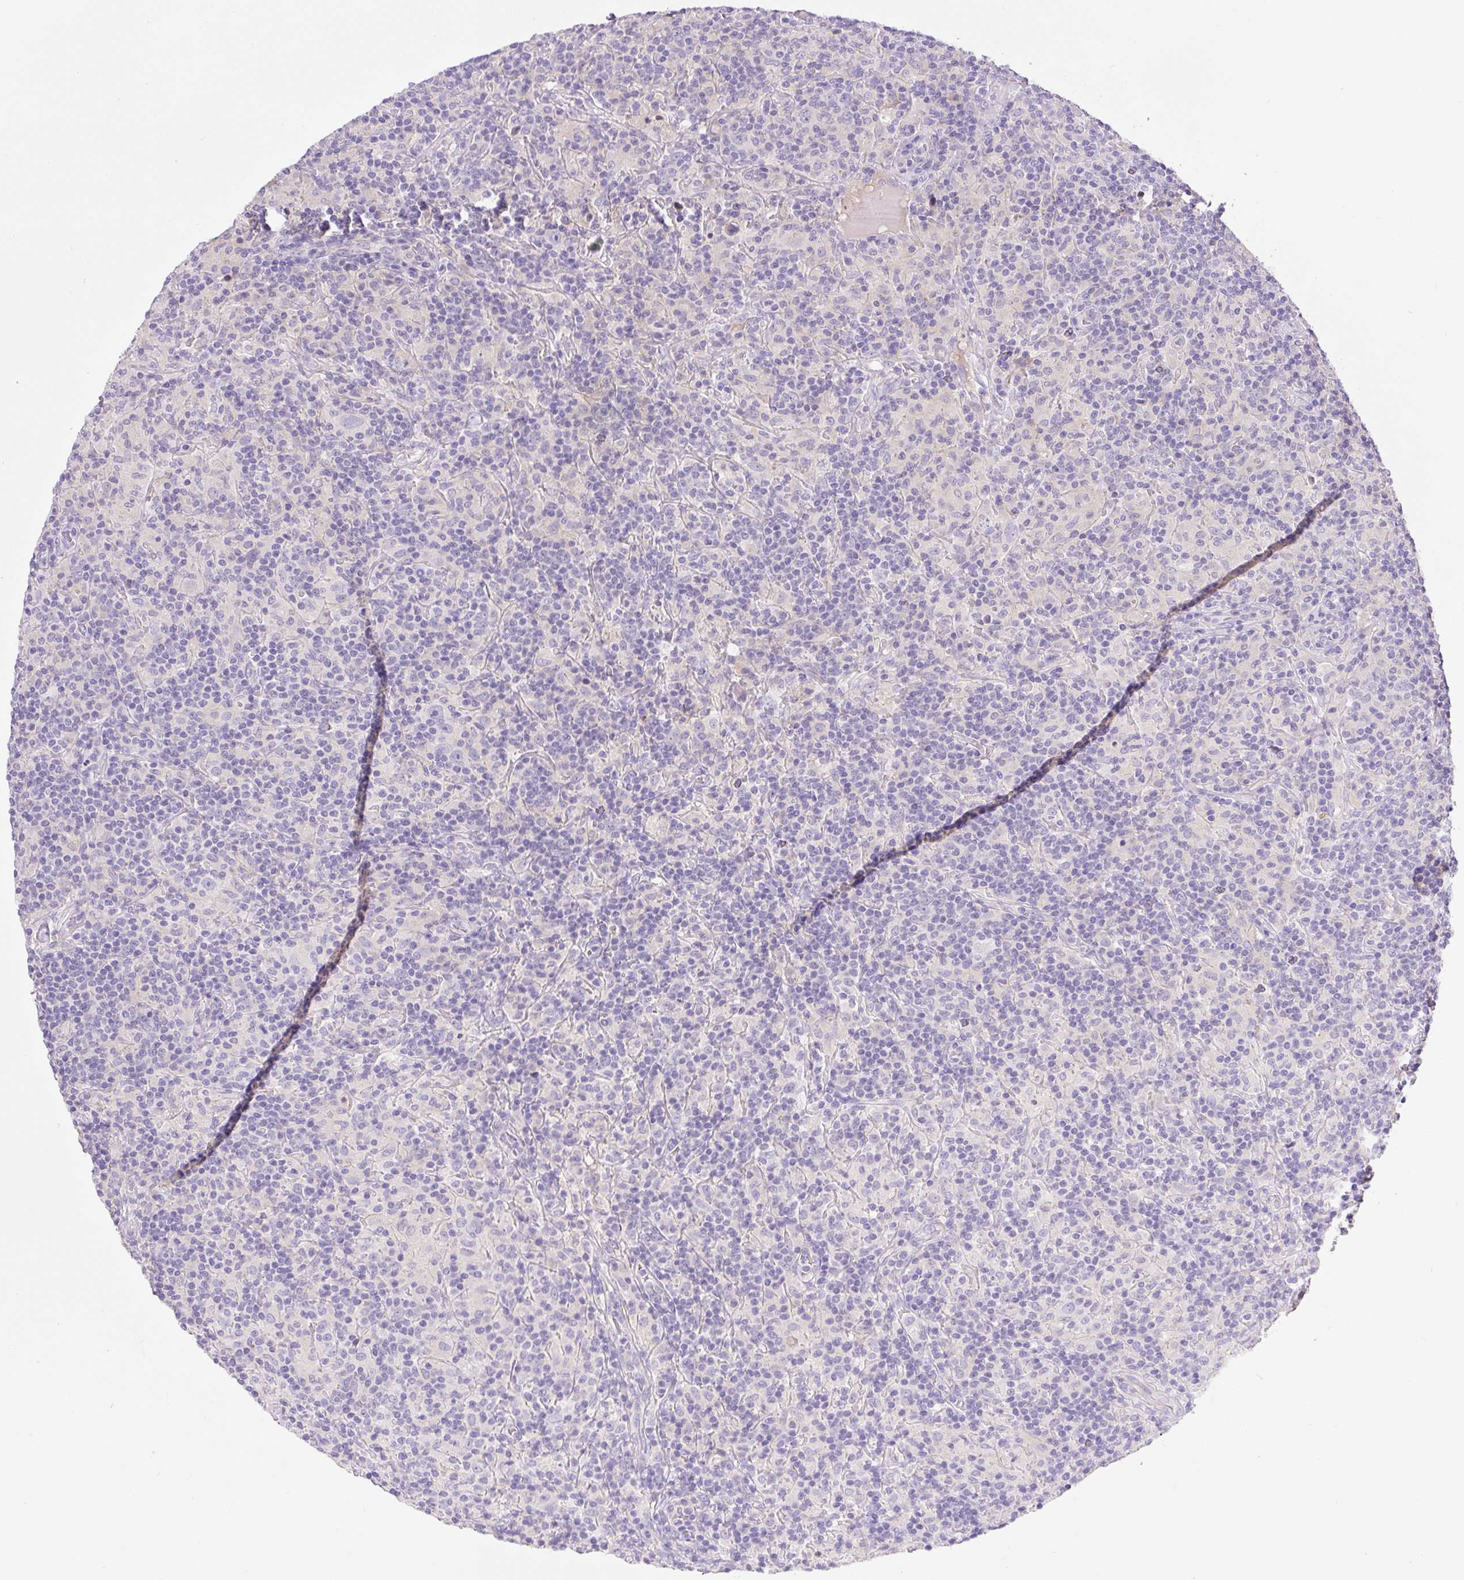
{"staining": {"intensity": "negative", "quantity": "none", "location": "none"}, "tissue": "lymphoma", "cell_type": "Tumor cells", "image_type": "cancer", "snomed": [{"axis": "morphology", "description": "Hodgkin's disease, NOS"}, {"axis": "topography", "description": "Lymph node"}], "caption": "The histopathology image displays no staining of tumor cells in lymphoma.", "gene": "TDRD15", "patient": {"sex": "male", "age": 70}}